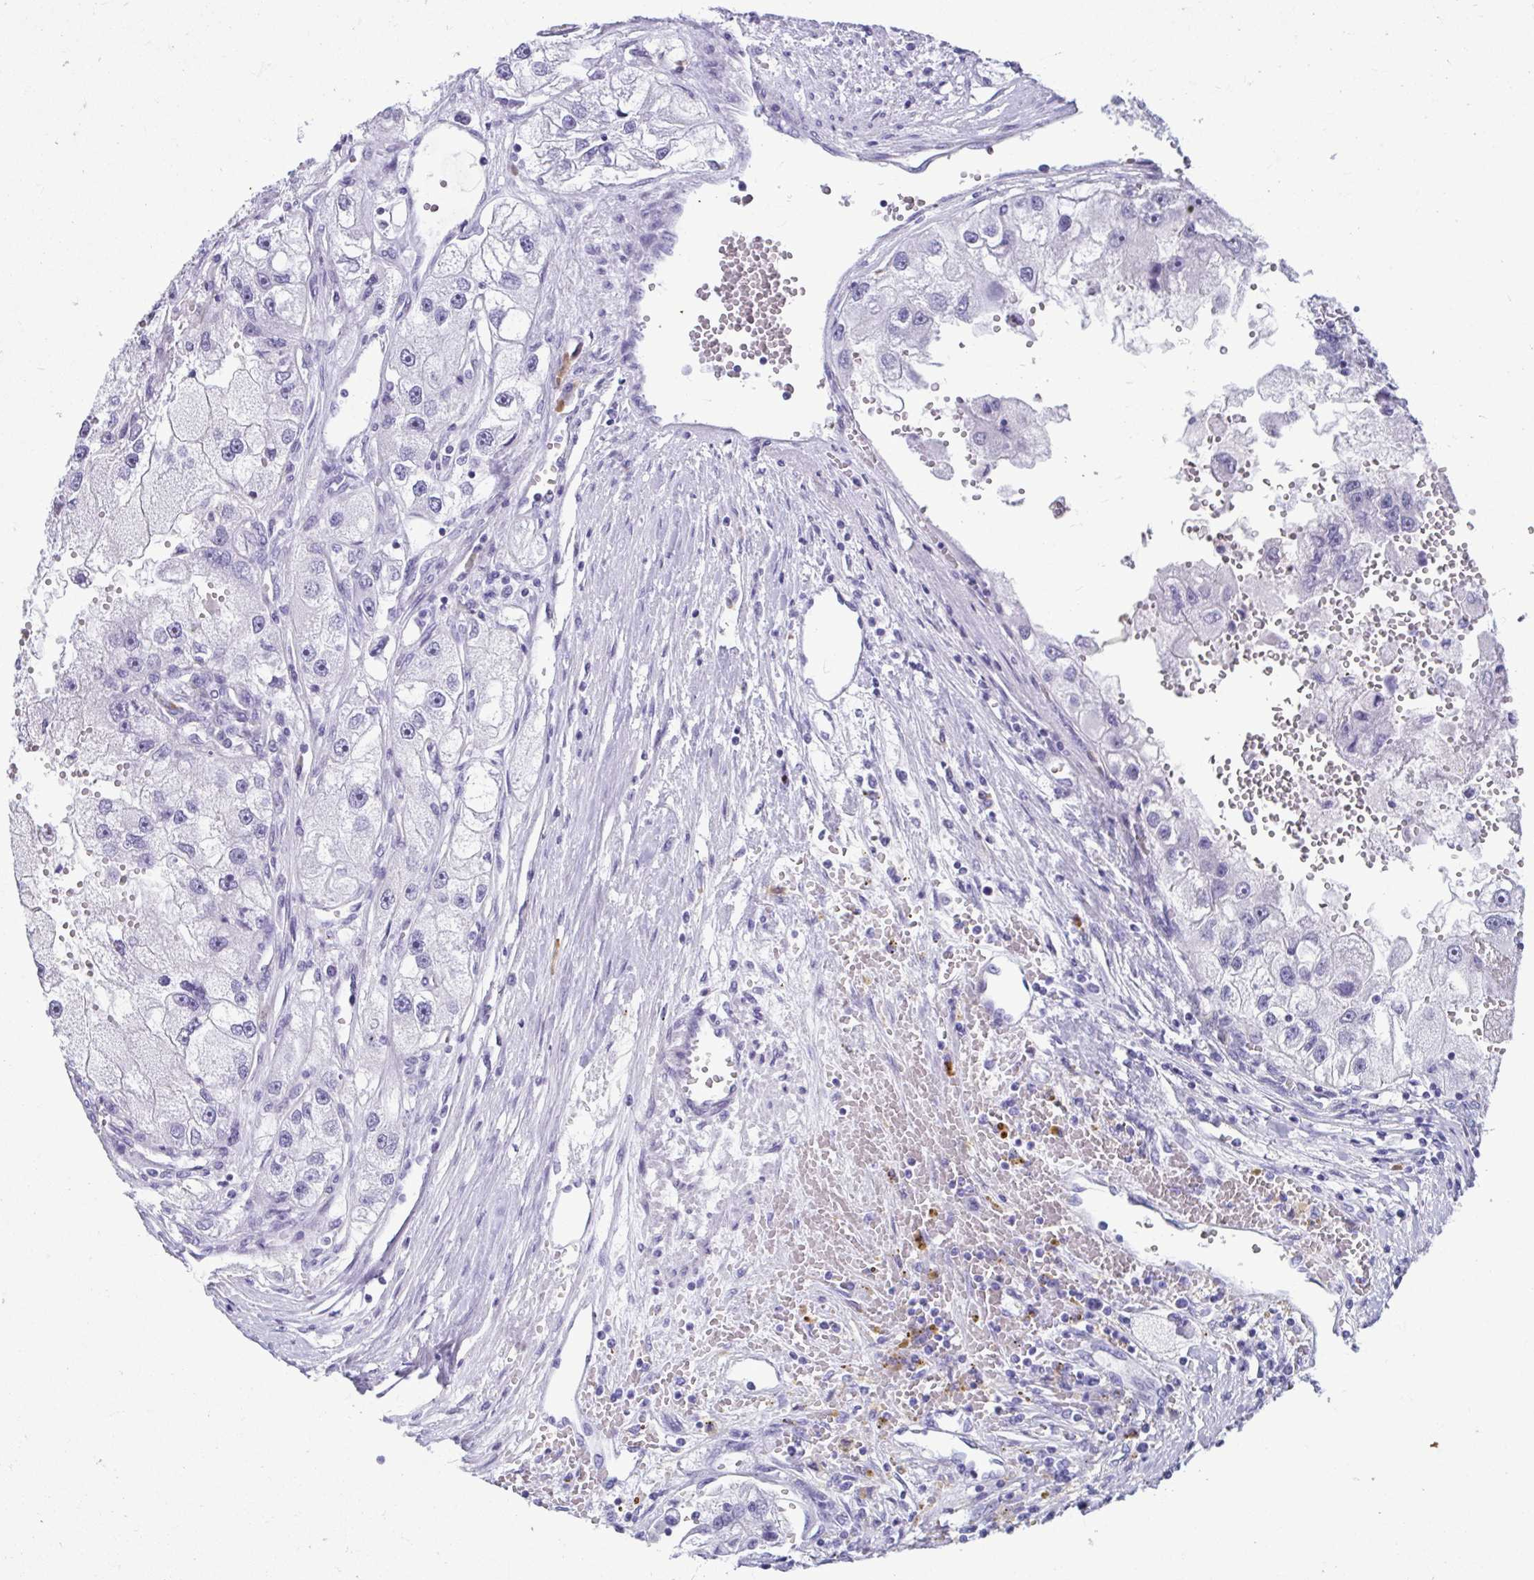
{"staining": {"intensity": "negative", "quantity": "none", "location": "none"}, "tissue": "renal cancer", "cell_type": "Tumor cells", "image_type": "cancer", "snomed": [{"axis": "morphology", "description": "Adenocarcinoma, NOS"}, {"axis": "topography", "description": "Kidney"}], "caption": "This is an immunohistochemistry (IHC) photomicrograph of adenocarcinoma (renal). There is no positivity in tumor cells.", "gene": "SERPINI1", "patient": {"sex": "male", "age": 63}}